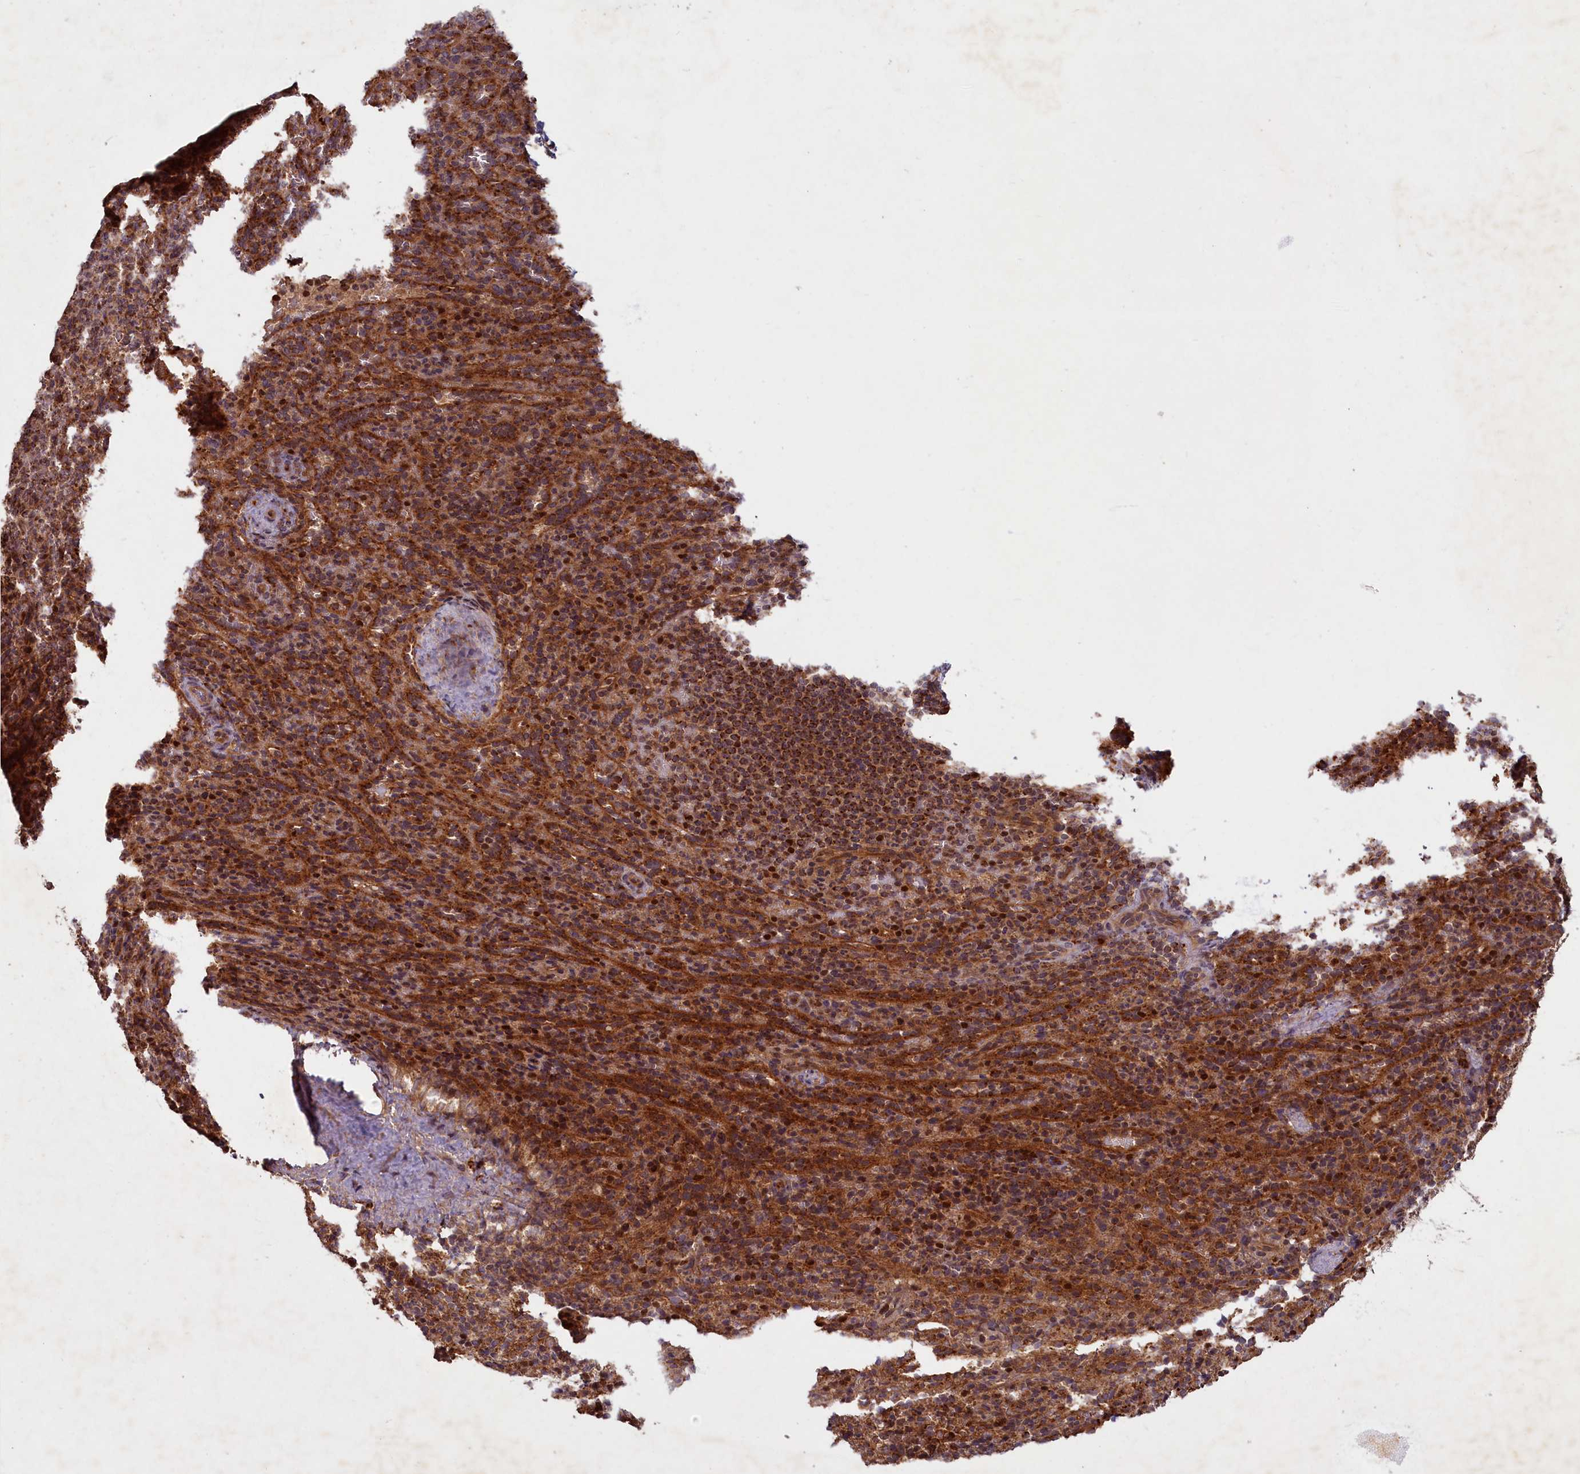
{"staining": {"intensity": "moderate", "quantity": "25%-75%", "location": "cytoplasmic/membranous"}, "tissue": "spleen", "cell_type": "Cells in red pulp", "image_type": "normal", "snomed": [{"axis": "morphology", "description": "Normal tissue, NOS"}, {"axis": "topography", "description": "Spleen"}], "caption": "Cells in red pulp exhibit medium levels of moderate cytoplasmic/membranous expression in approximately 25%-75% of cells in normal spleen.", "gene": "SLC11A2", "patient": {"sex": "female", "age": 21}}